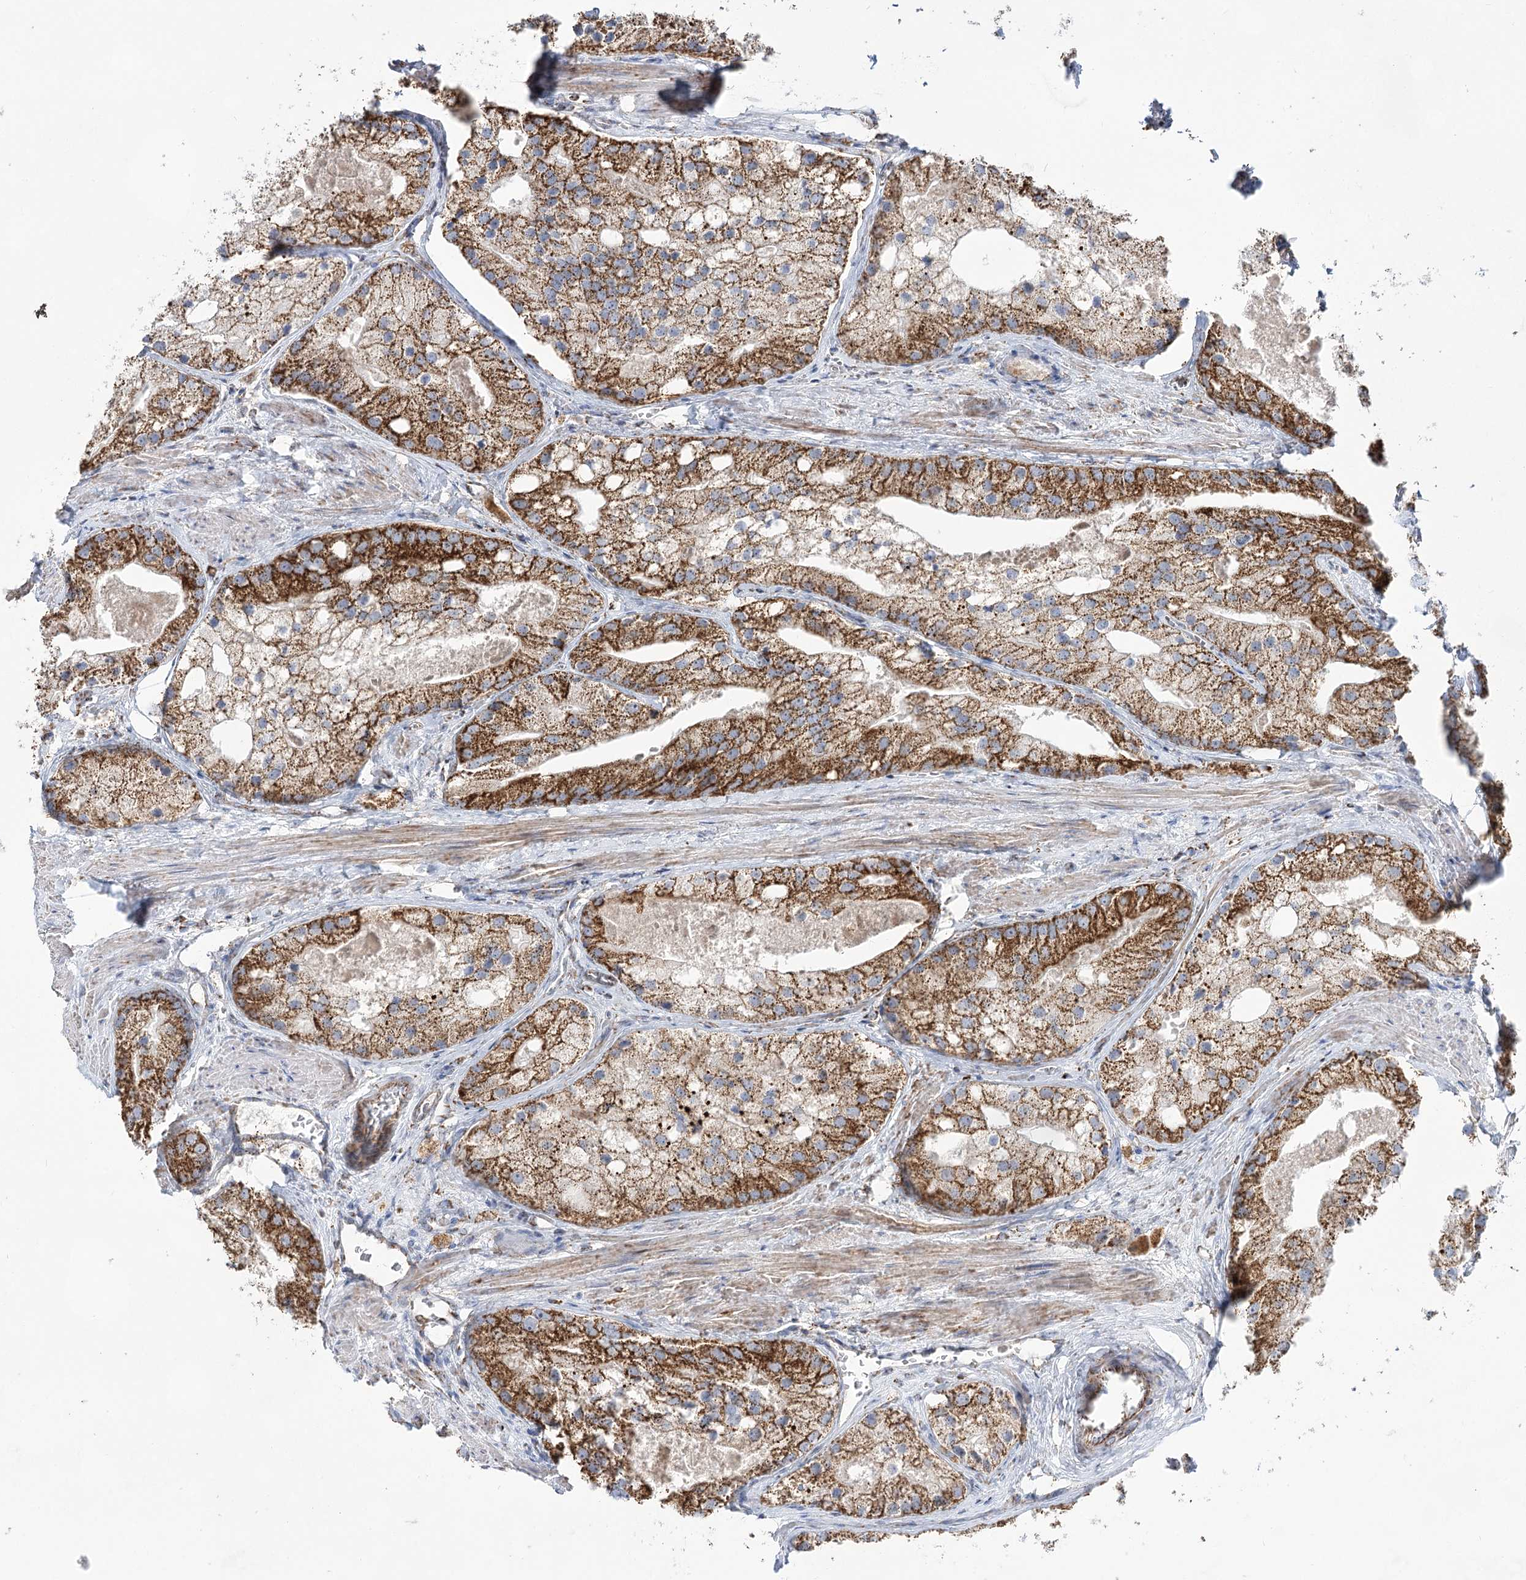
{"staining": {"intensity": "strong", "quantity": ">75%", "location": "cytoplasmic/membranous"}, "tissue": "prostate cancer", "cell_type": "Tumor cells", "image_type": "cancer", "snomed": [{"axis": "morphology", "description": "Adenocarcinoma, Low grade"}, {"axis": "topography", "description": "Prostate"}], "caption": "A brown stain shows strong cytoplasmic/membranous expression of a protein in prostate cancer (adenocarcinoma (low-grade)) tumor cells. The staining was performed using DAB to visualize the protein expression in brown, while the nuclei were stained in blue with hematoxylin (Magnification: 20x).", "gene": "NADK2", "patient": {"sex": "male", "age": 69}}